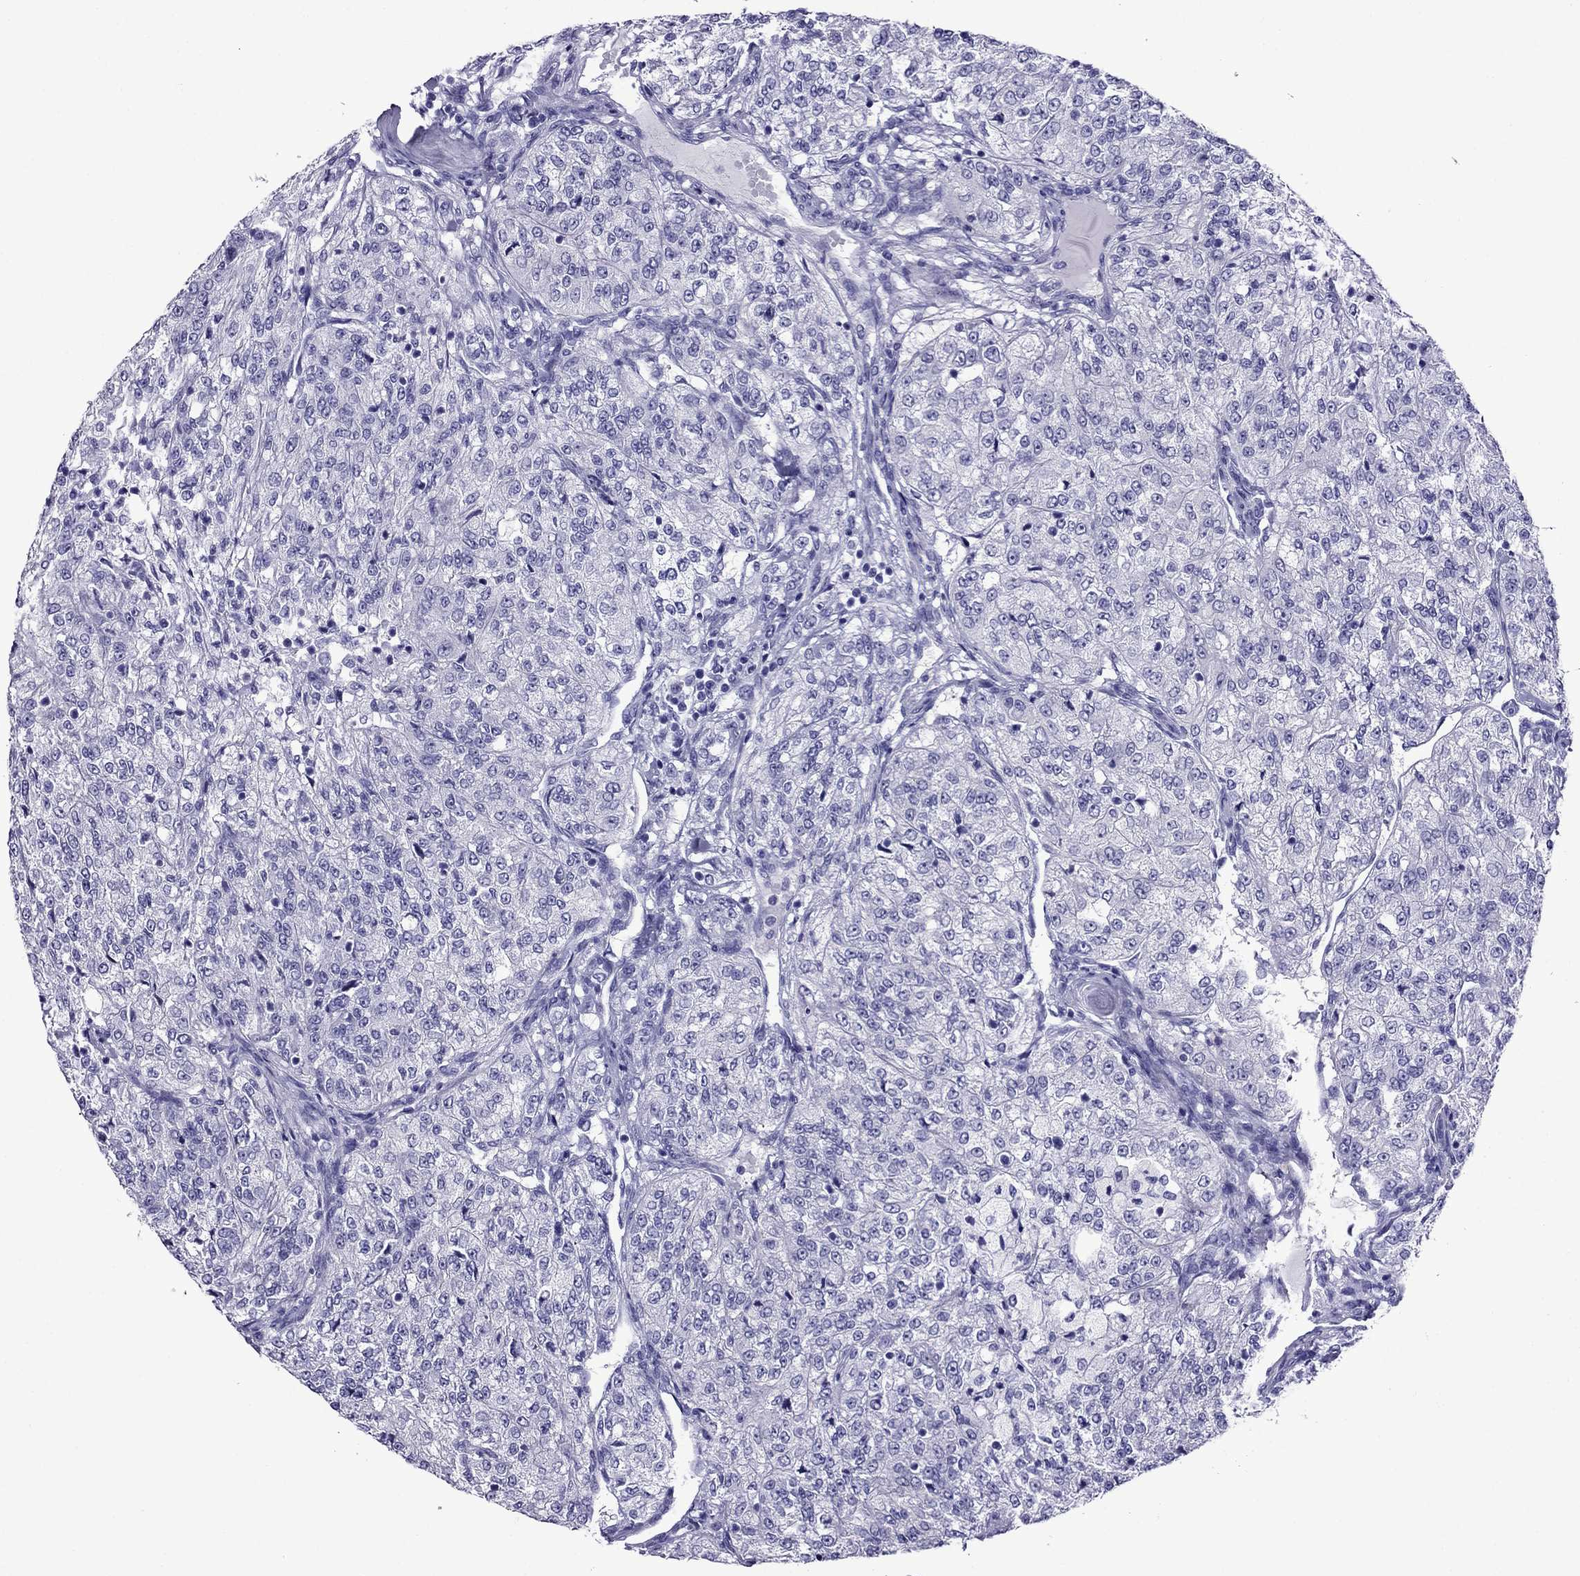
{"staining": {"intensity": "negative", "quantity": "none", "location": "none"}, "tissue": "renal cancer", "cell_type": "Tumor cells", "image_type": "cancer", "snomed": [{"axis": "morphology", "description": "Adenocarcinoma, NOS"}, {"axis": "topography", "description": "Kidney"}], "caption": "Immunohistochemistry histopathology image of adenocarcinoma (renal) stained for a protein (brown), which displays no expression in tumor cells.", "gene": "CRYBA1", "patient": {"sex": "female", "age": 63}}